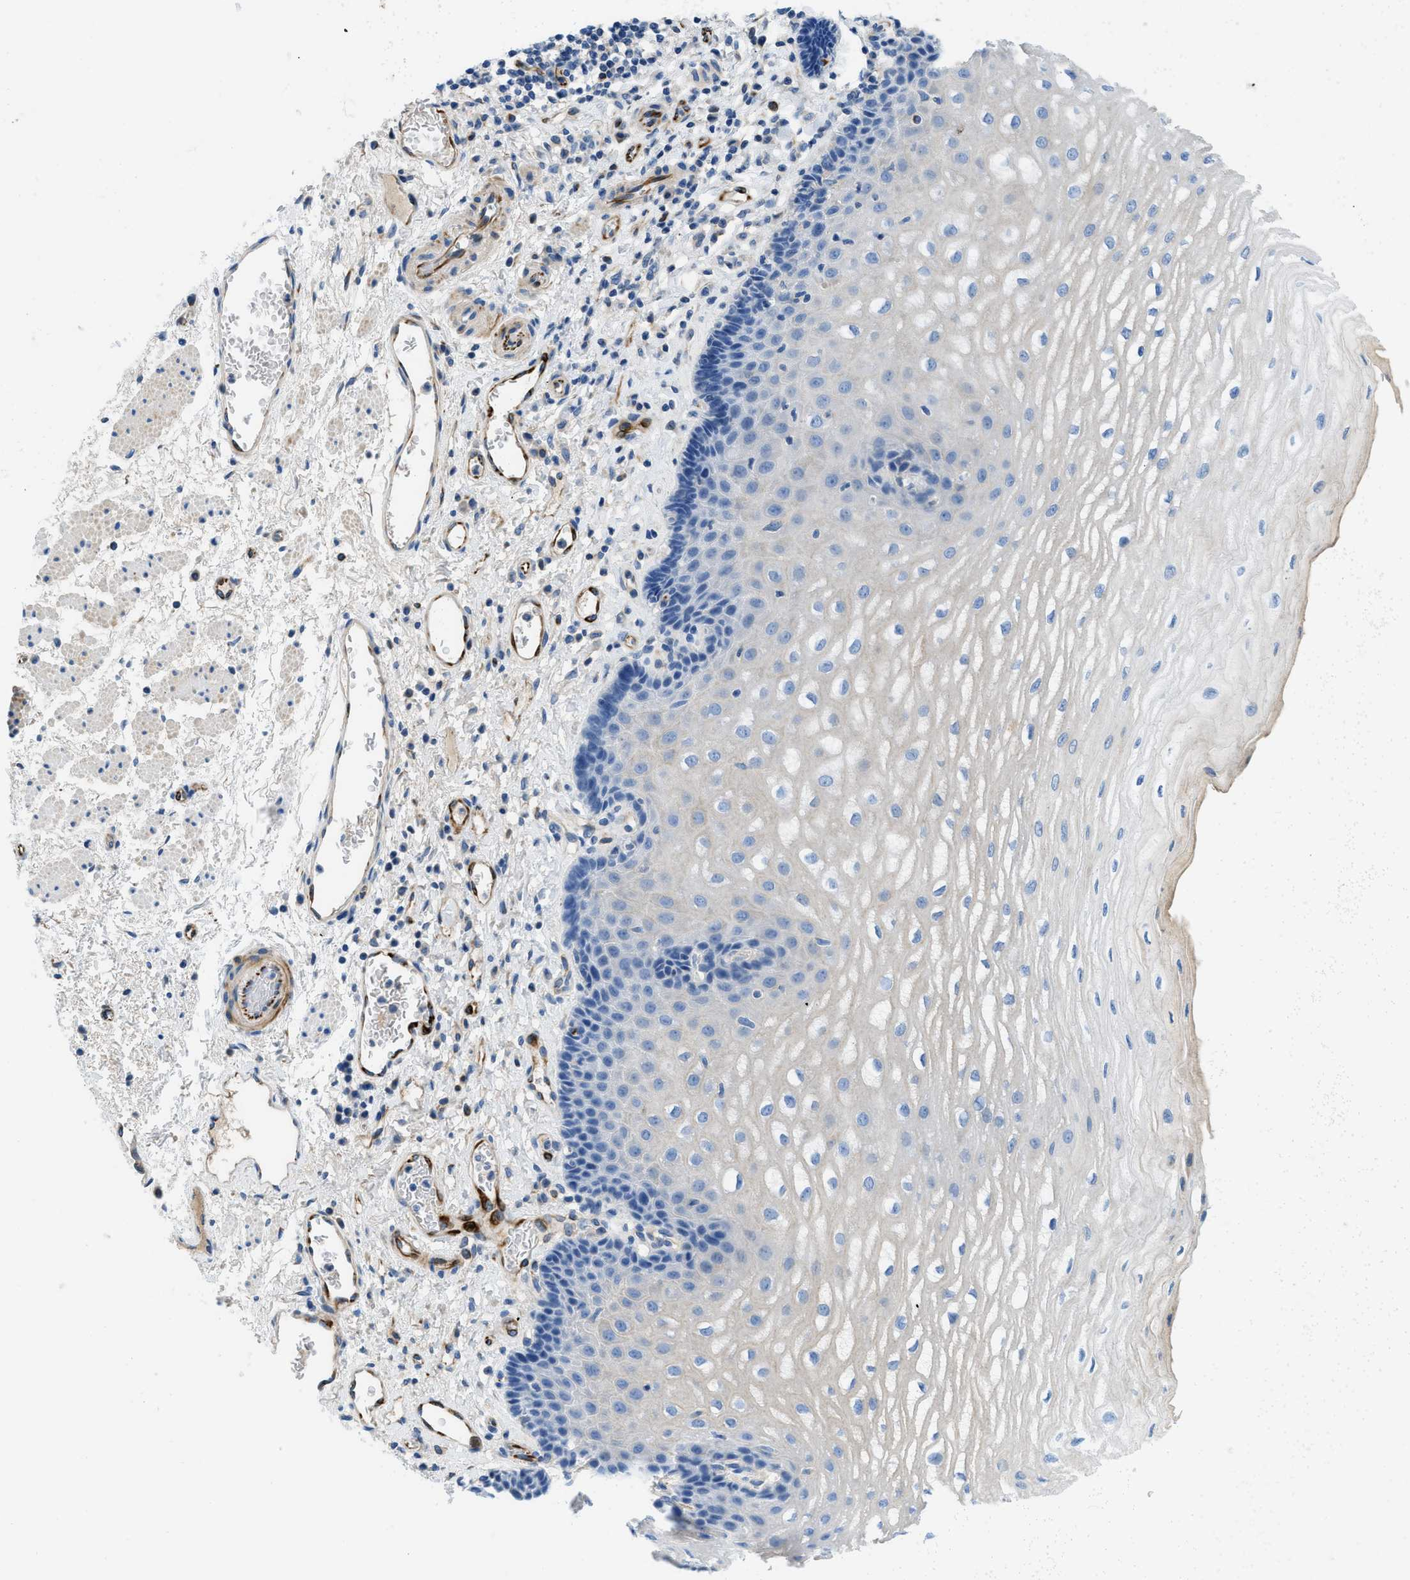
{"staining": {"intensity": "negative", "quantity": "none", "location": "none"}, "tissue": "esophagus", "cell_type": "Squamous epithelial cells", "image_type": "normal", "snomed": [{"axis": "morphology", "description": "Normal tissue, NOS"}, {"axis": "topography", "description": "Esophagus"}], "caption": "Squamous epithelial cells show no significant protein expression in normal esophagus. (Stains: DAB (3,3'-diaminobenzidine) IHC with hematoxylin counter stain, Microscopy: brightfield microscopy at high magnification).", "gene": "XCR1", "patient": {"sex": "male", "age": 54}}